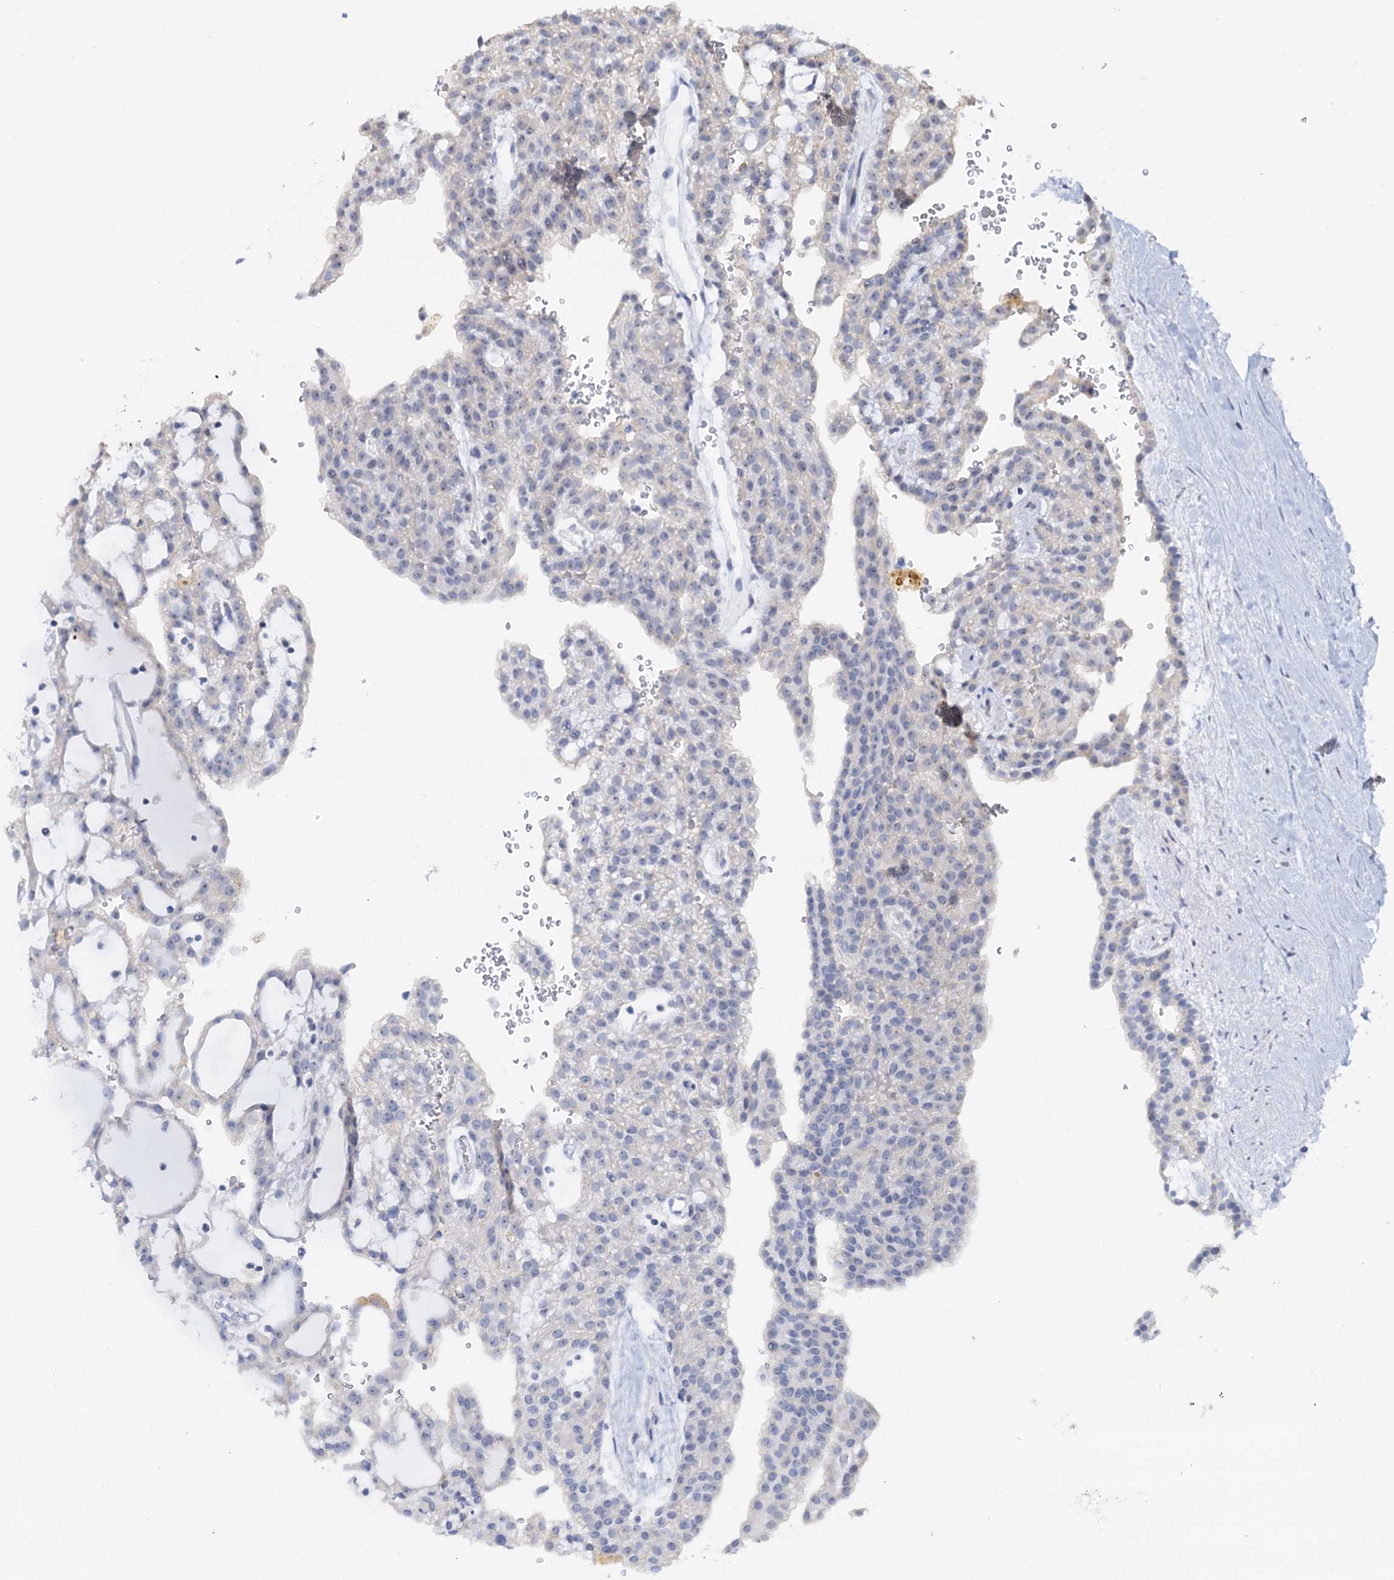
{"staining": {"intensity": "negative", "quantity": "none", "location": "none"}, "tissue": "renal cancer", "cell_type": "Tumor cells", "image_type": "cancer", "snomed": [{"axis": "morphology", "description": "Adenocarcinoma, NOS"}, {"axis": "topography", "description": "Kidney"}], "caption": "Renal adenocarcinoma was stained to show a protein in brown. There is no significant staining in tumor cells. (Stains: DAB (3,3'-diaminobenzidine) IHC with hematoxylin counter stain, Microscopy: brightfield microscopy at high magnification).", "gene": "C2CD3", "patient": {"sex": "male", "age": 63}}